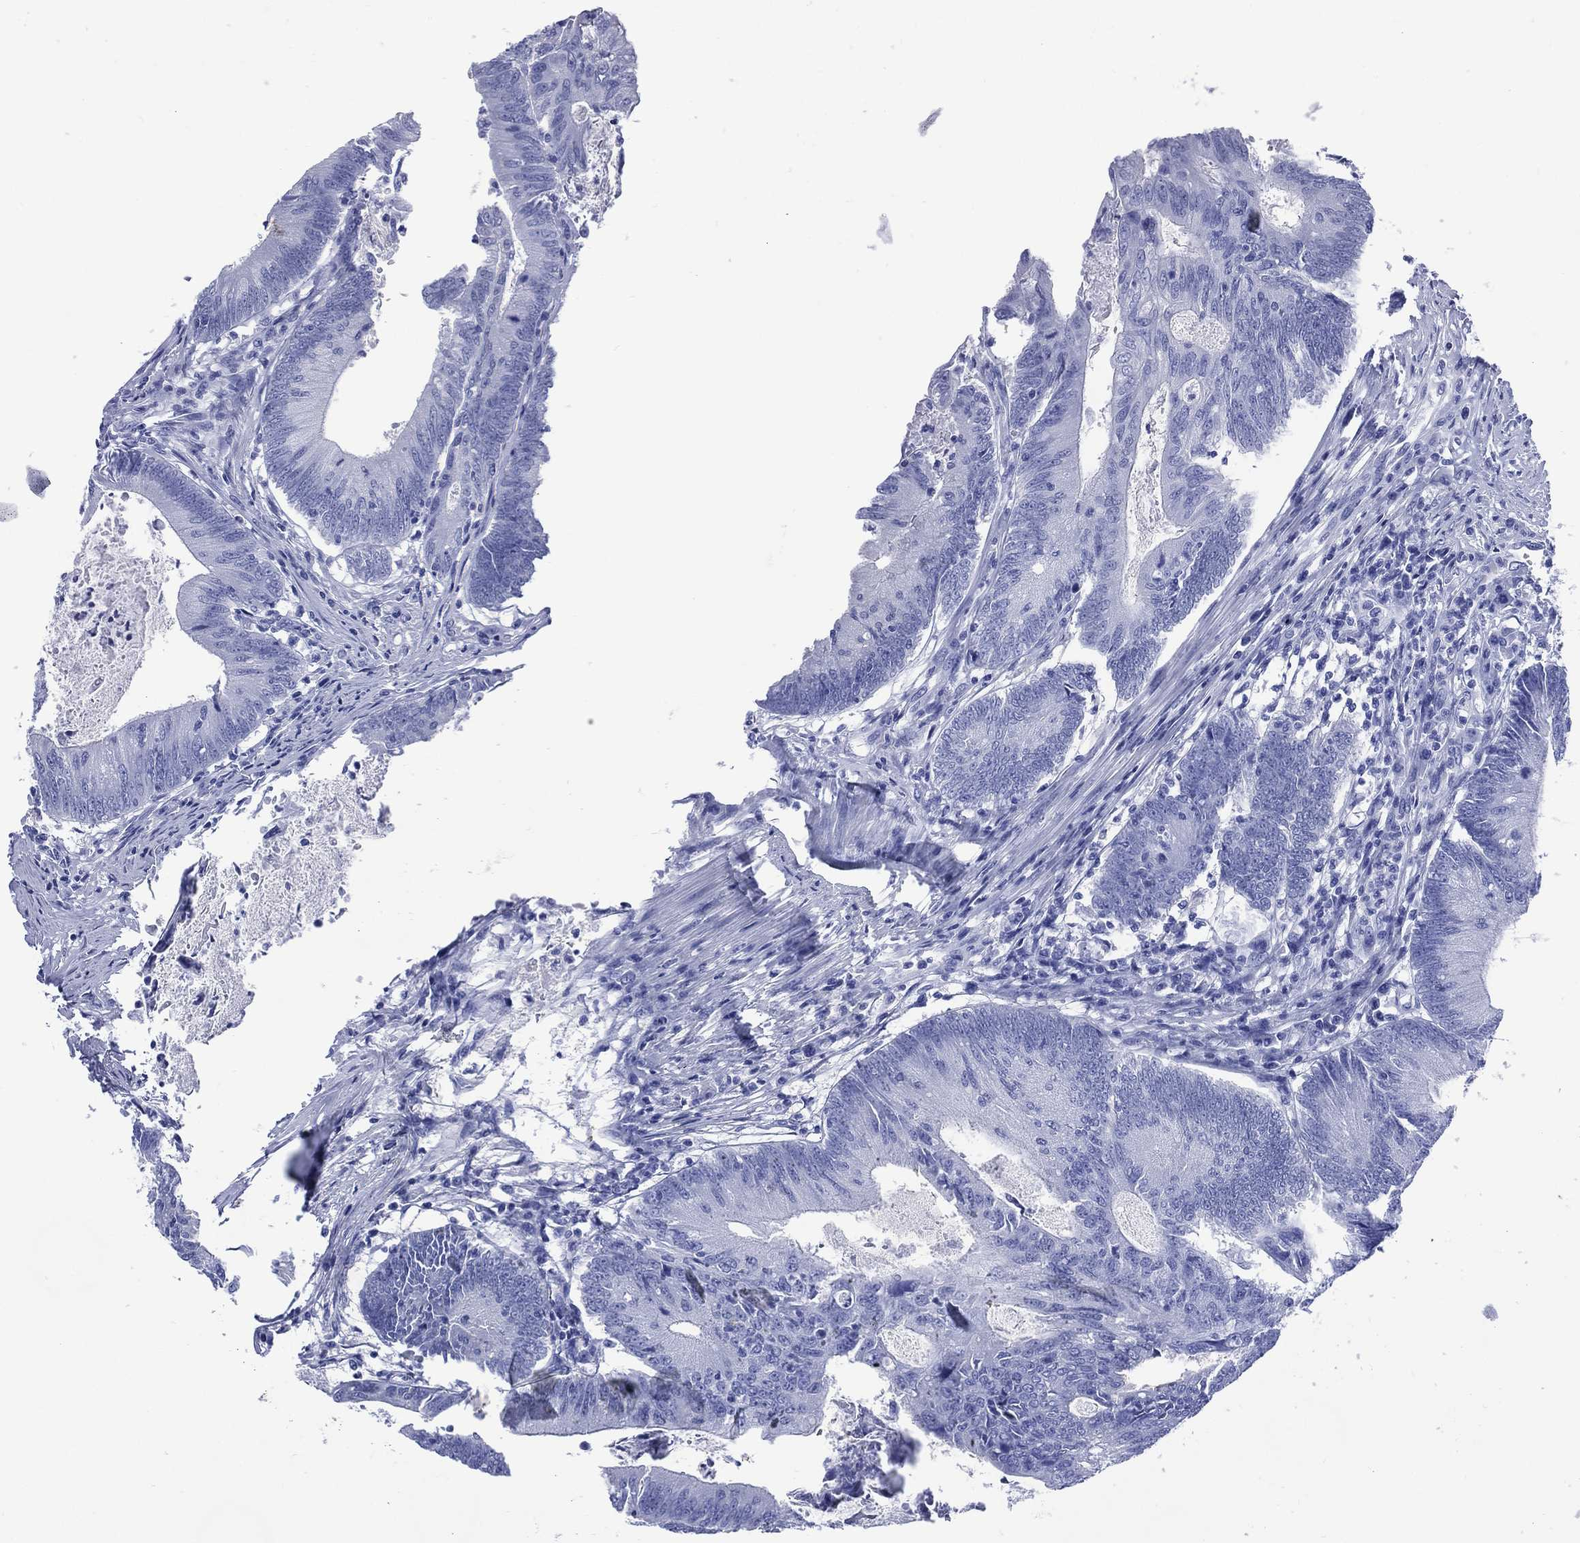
{"staining": {"intensity": "negative", "quantity": "none", "location": "none"}, "tissue": "colorectal cancer", "cell_type": "Tumor cells", "image_type": "cancer", "snomed": [{"axis": "morphology", "description": "Adenocarcinoma, NOS"}, {"axis": "topography", "description": "Colon"}], "caption": "Adenocarcinoma (colorectal) stained for a protein using IHC displays no staining tumor cells.", "gene": "SHCBP1L", "patient": {"sex": "female", "age": 70}}